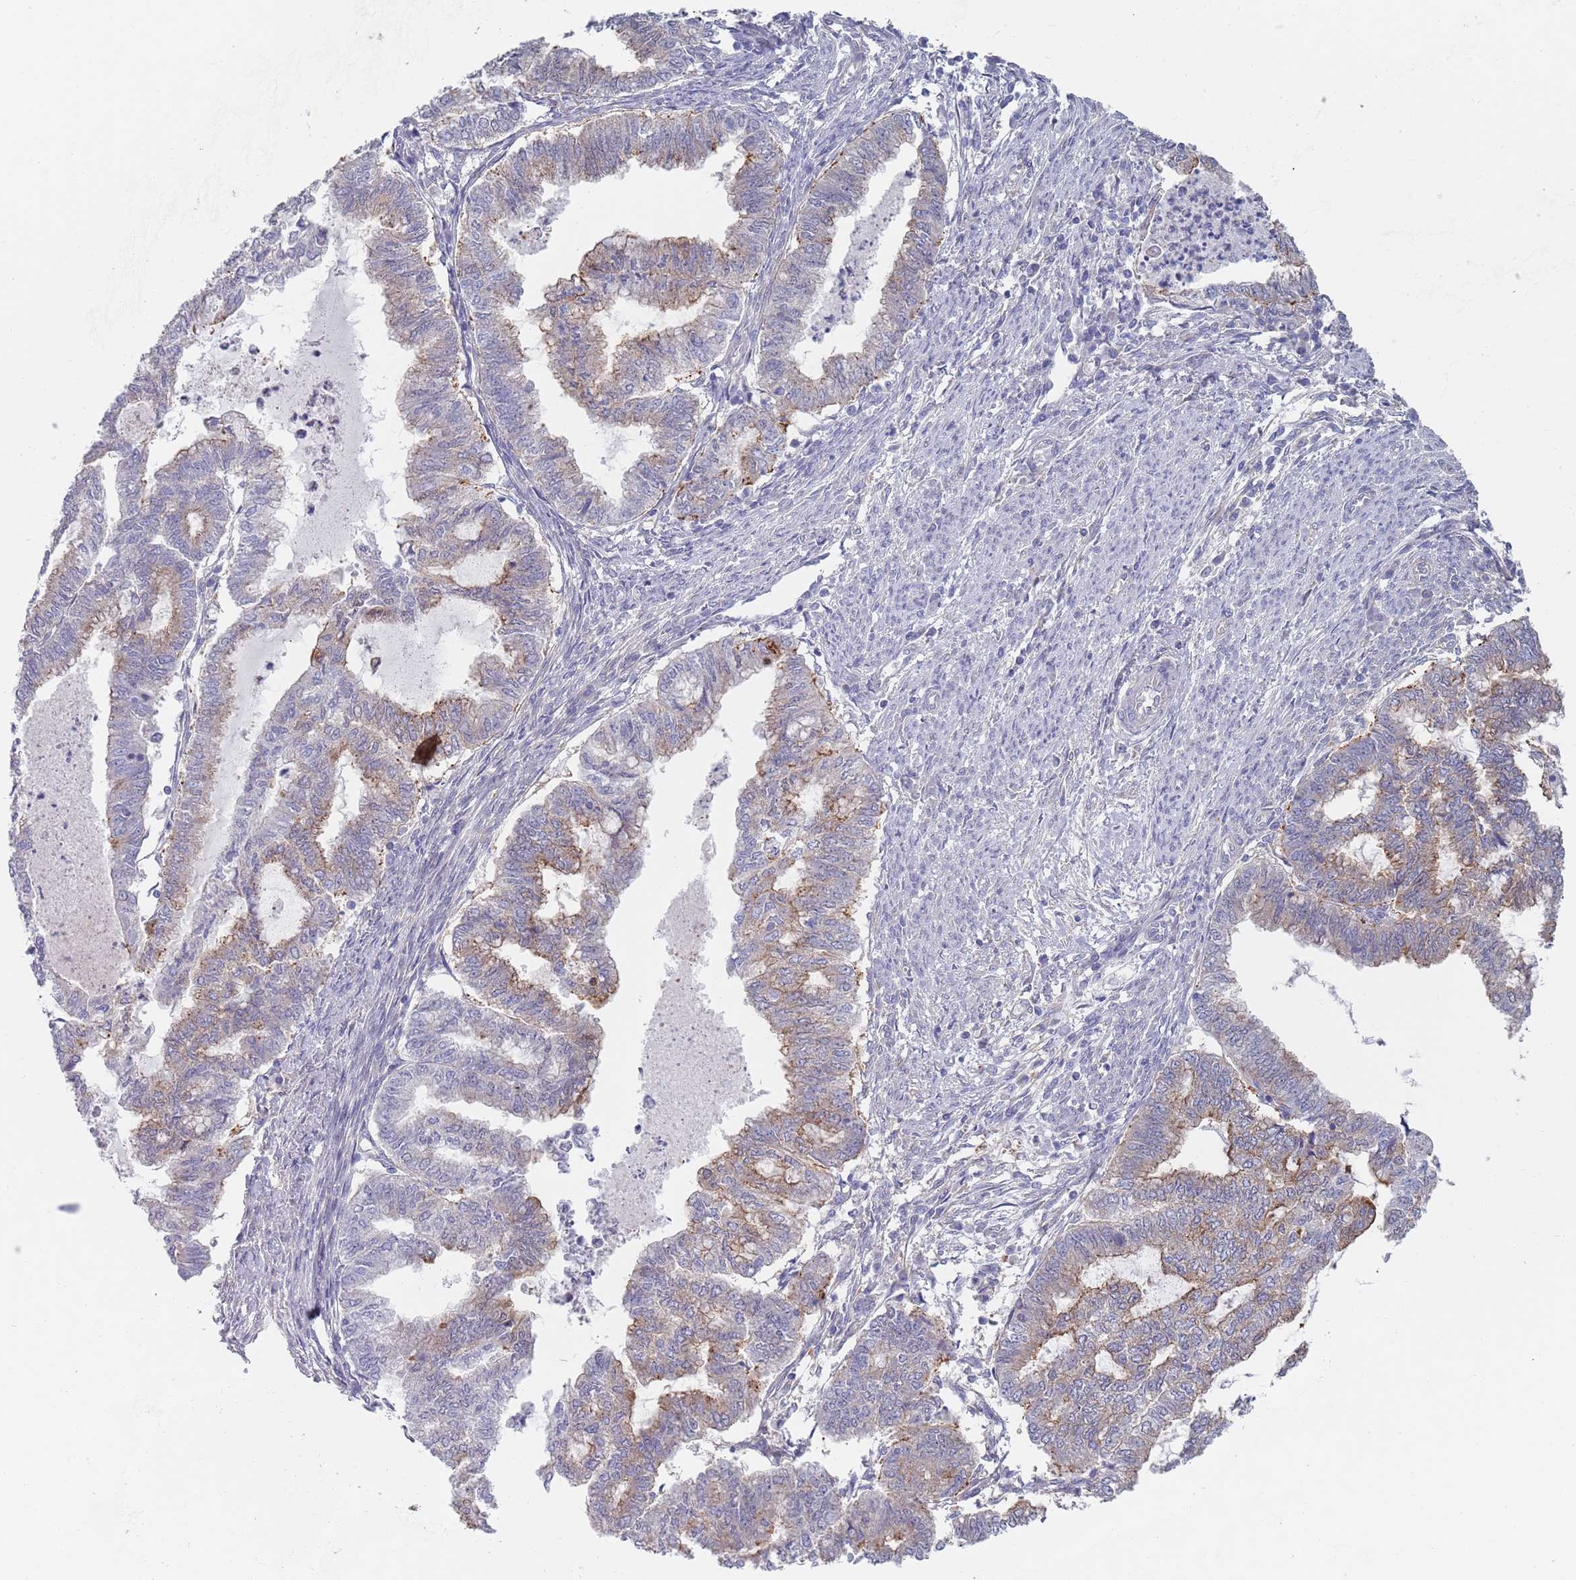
{"staining": {"intensity": "moderate", "quantity": "<25%", "location": "cytoplasmic/membranous"}, "tissue": "endometrial cancer", "cell_type": "Tumor cells", "image_type": "cancer", "snomed": [{"axis": "morphology", "description": "Adenocarcinoma, NOS"}, {"axis": "topography", "description": "Endometrium"}], "caption": "Immunohistochemistry staining of endometrial cancer (adenocarcinoma), which demonstrates low levels of moderate cytoplasmic/membranous expression in approximately <25% of tumor cells indicating moderate cytoplasmic/membranous protein positivity. The staining was performed using DAB (brown) for protein detection and nuclei were counterstained in hematoxylin (blue).", "gene": "APPL2", "patient": {"sex": "female", "age": 79}}